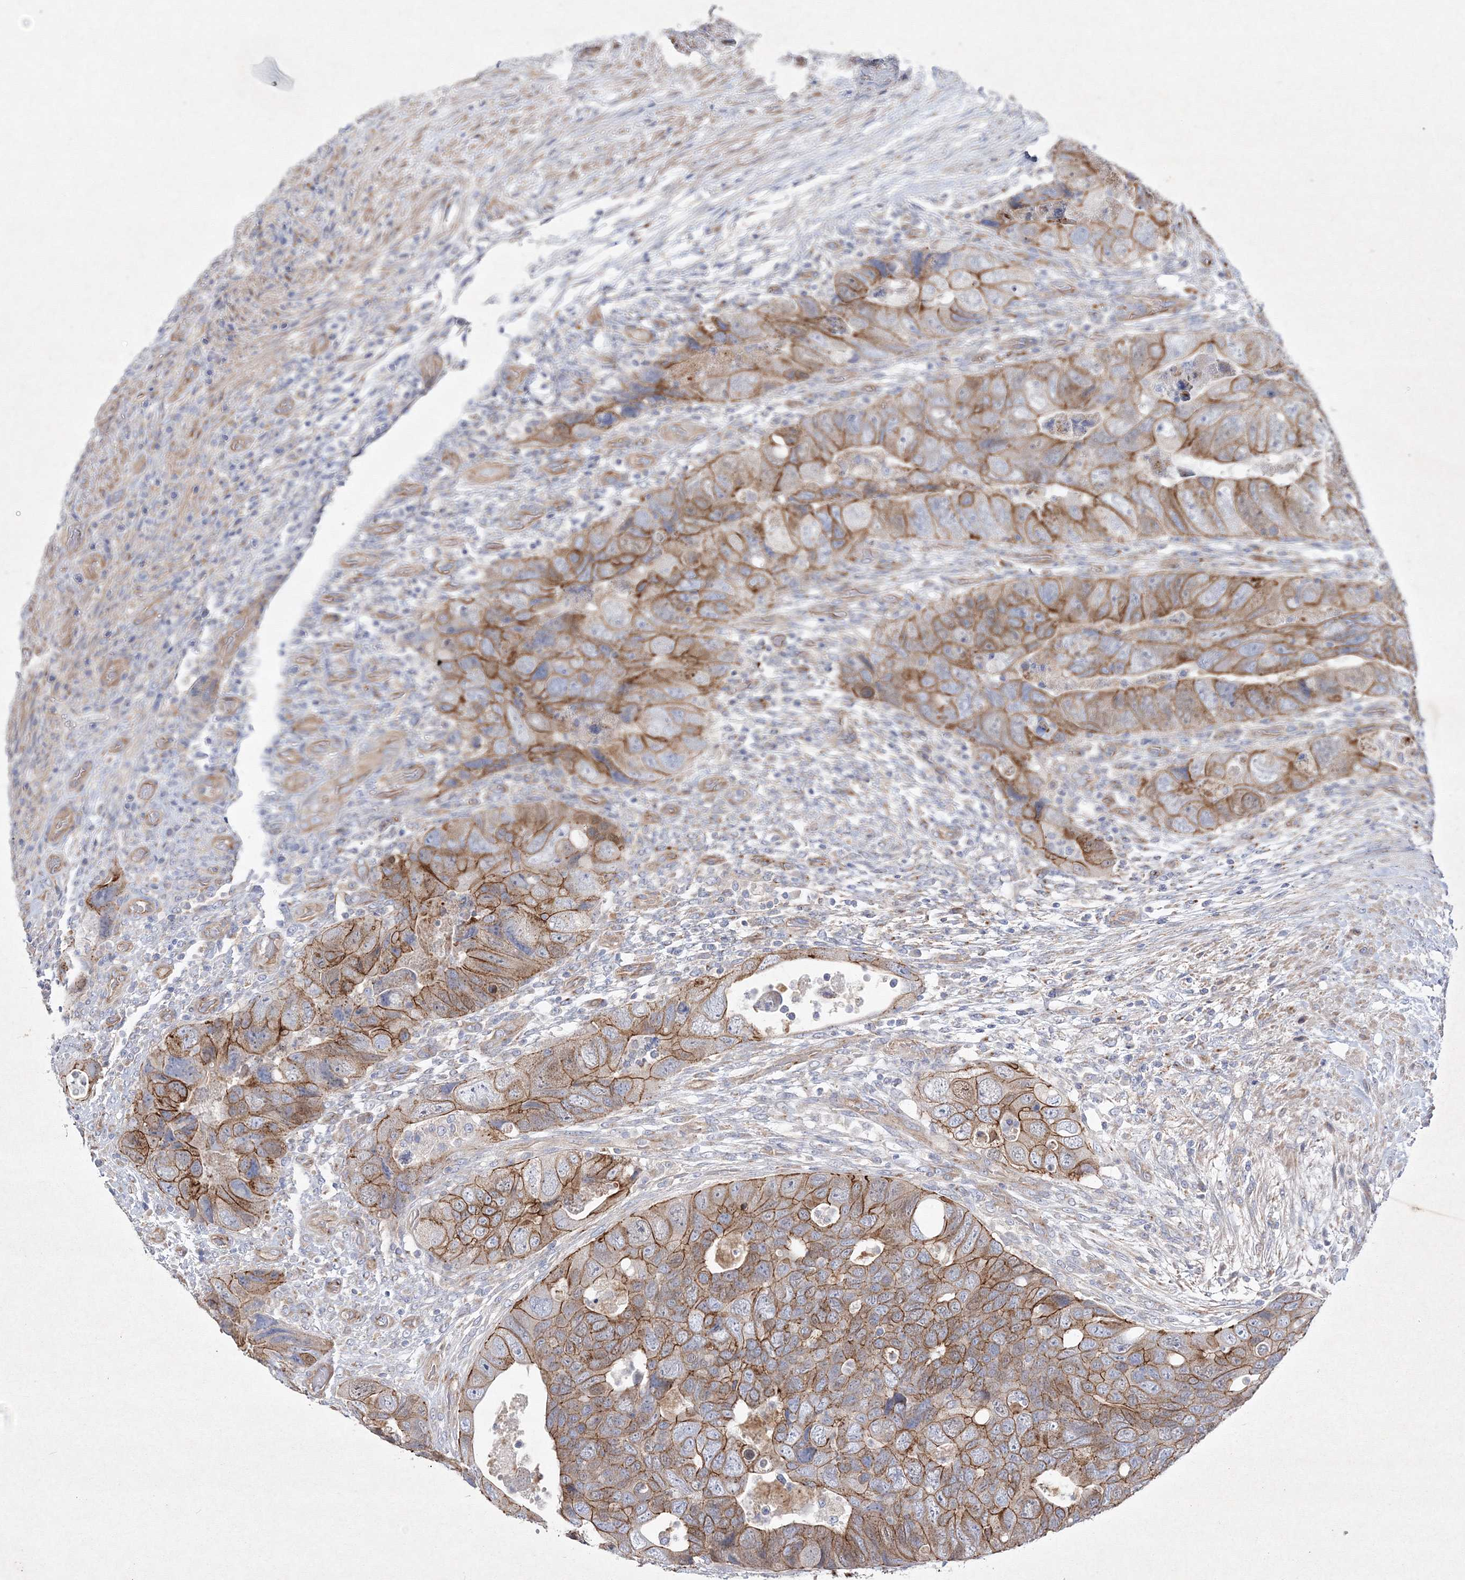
{"staining": {"intensity": "moderate", "quantity": ">75%", "location": "cytoplasmic/membranous"}, "tissue": "colorectal cancer", "cell_type": "Tumor cells", "image_type": "cancer", "snomed": [{"axis": "morphology", "description": "Adenocarcinoma, NOS"}, {"axis": "topography", "description": "Rectum"}], "caption": "This histopathology image demonstrates immunohistochemistry staining of colorectal cancer (adenocarcinoma), with medium moderate cytoplasmic/membranous positivity in approximately >75% of tumor cells.", "gene": "NAA40", "patient": {"sex": "male", "age": 63}}